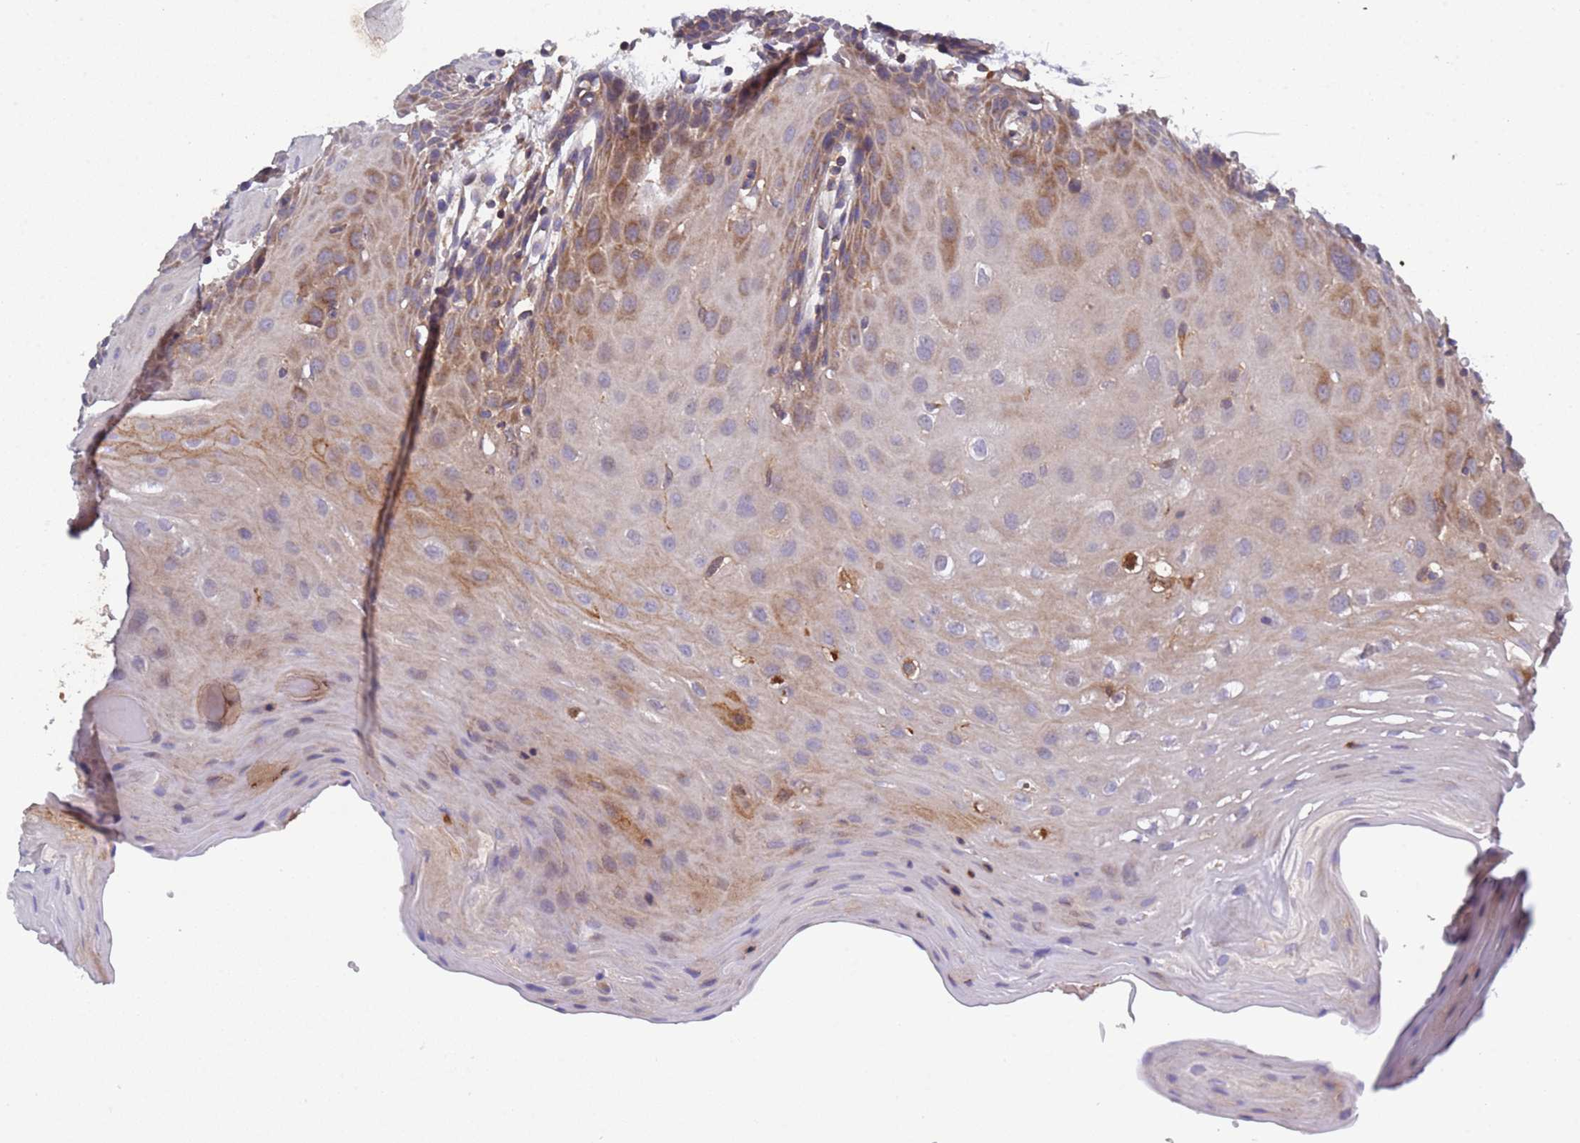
{"staining": {"intensity": "moderate", "quantity": "<25%", "location": "cytoplasmic/membranous"}, "tissue": "oral mucosa", "cell_type": "Squamous epithelial cells", "image_type": "normal", "snomed": [{"axis": "morphology", "description": "Normal tissue, NOS"}, {"axis": "topography", "description": "Skeletal muscle"}, {"axis": "topography", "description": "Oral tissue"}, {"axis": "topography", "description": "Salivary gland"}, {"axis": "topography", "description": "Peripheral nerve tissue"}], "caption": "Oral mucosa stained with a brown dye demonstrates moderate cytoplasmic/membranous positive positivity in approximately <25% of squamous epithelial cells.", "gene": "PARP16", "patient": {"sex": "male", "age": 54}}